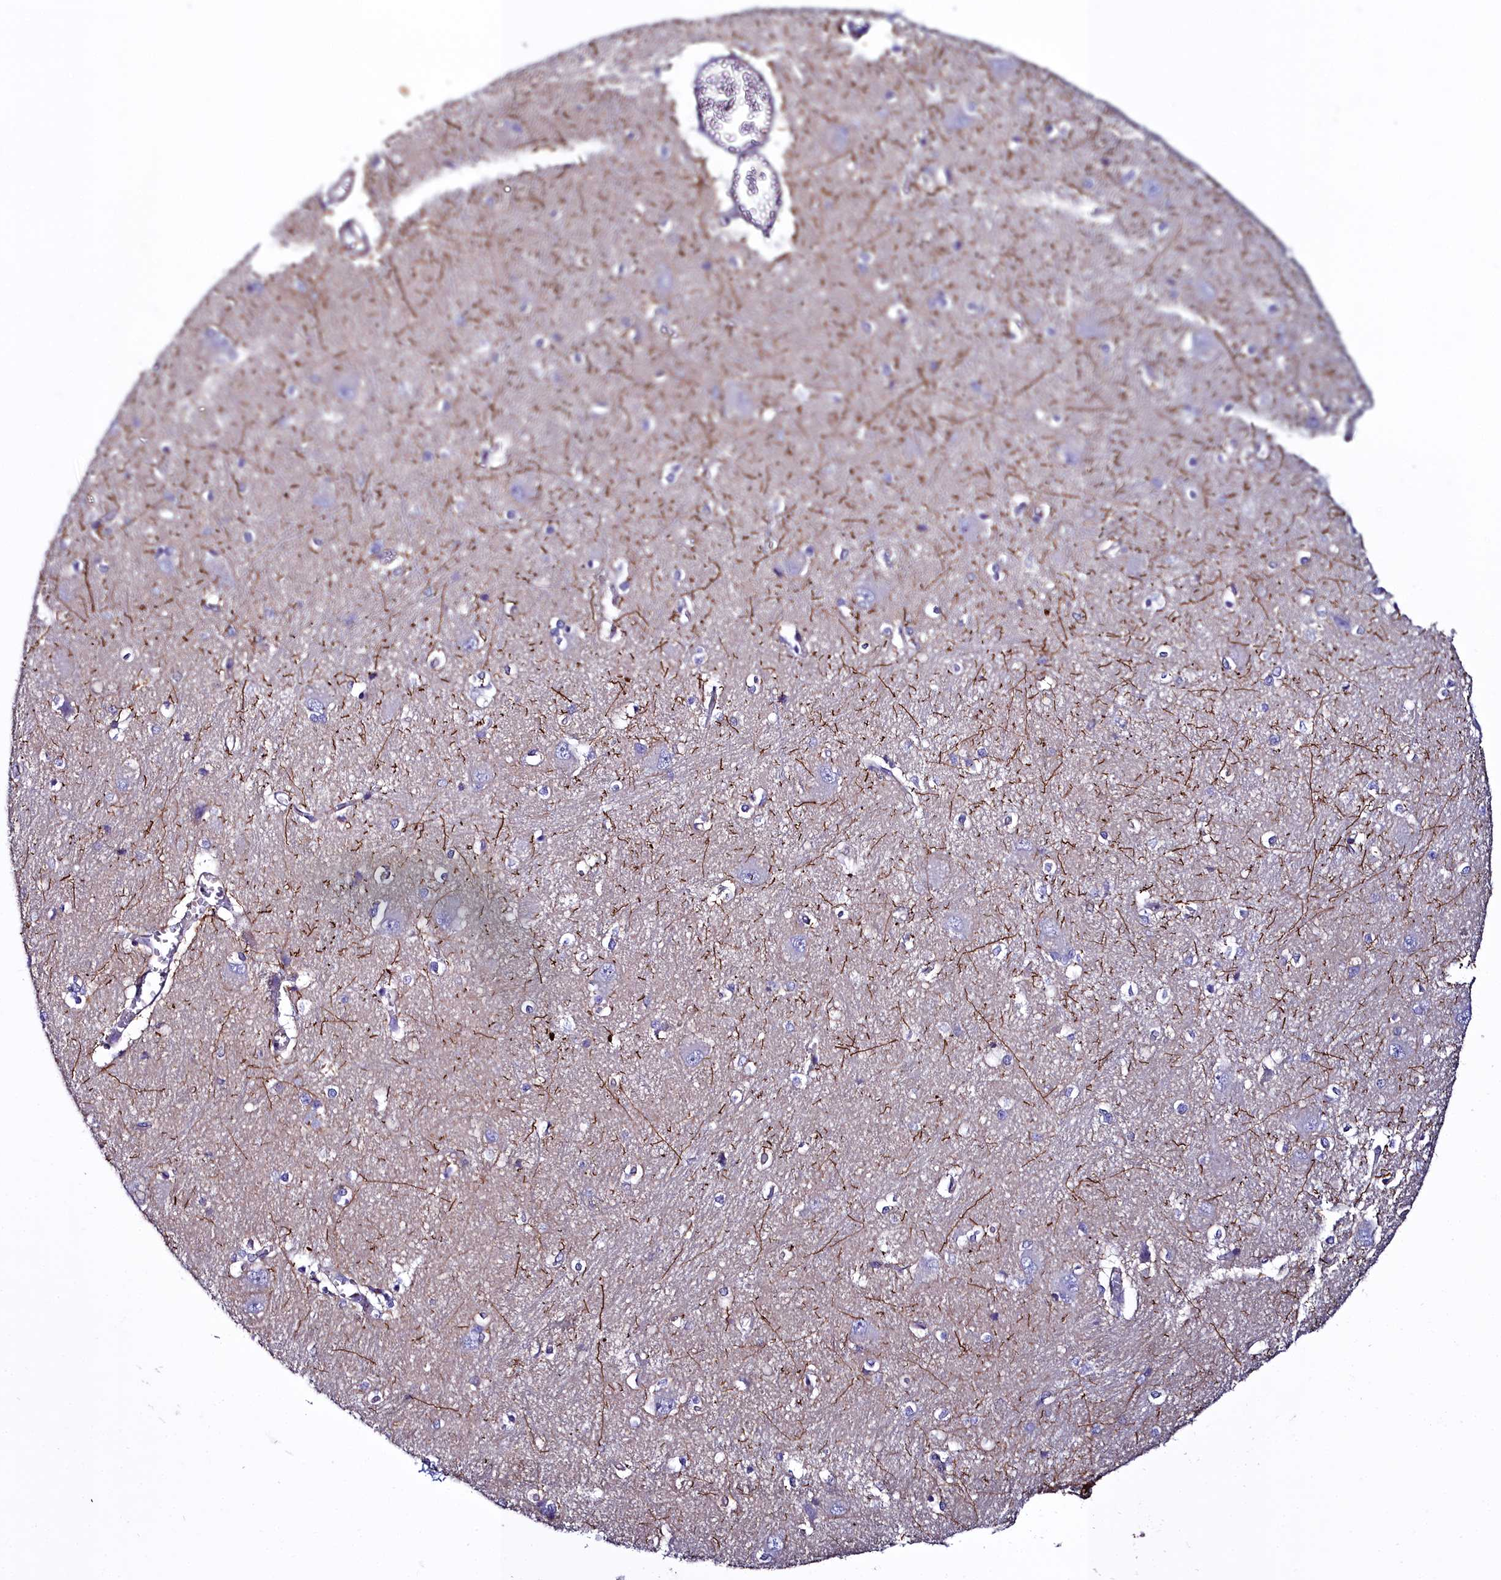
{"staining": {"intensity": "negative", "quantity": "none", "location": "none"}, "tissue": "caudate", "cell_type": "Glial cells", "image_type": "normal", "snomed": [{"axis": "morphology", "description": "Normal tissue, NOS"}, {"axis": "topography", "description": "Lateral ventricle wall"}], "caption": "Immunohistochemistry (IHC) histopathology image of unremarkable human caudate stained for a protein (brown), which displays no expression in glial cells.", "gene": "FADS3", "patient": {"sex": "male", "age": 37}}